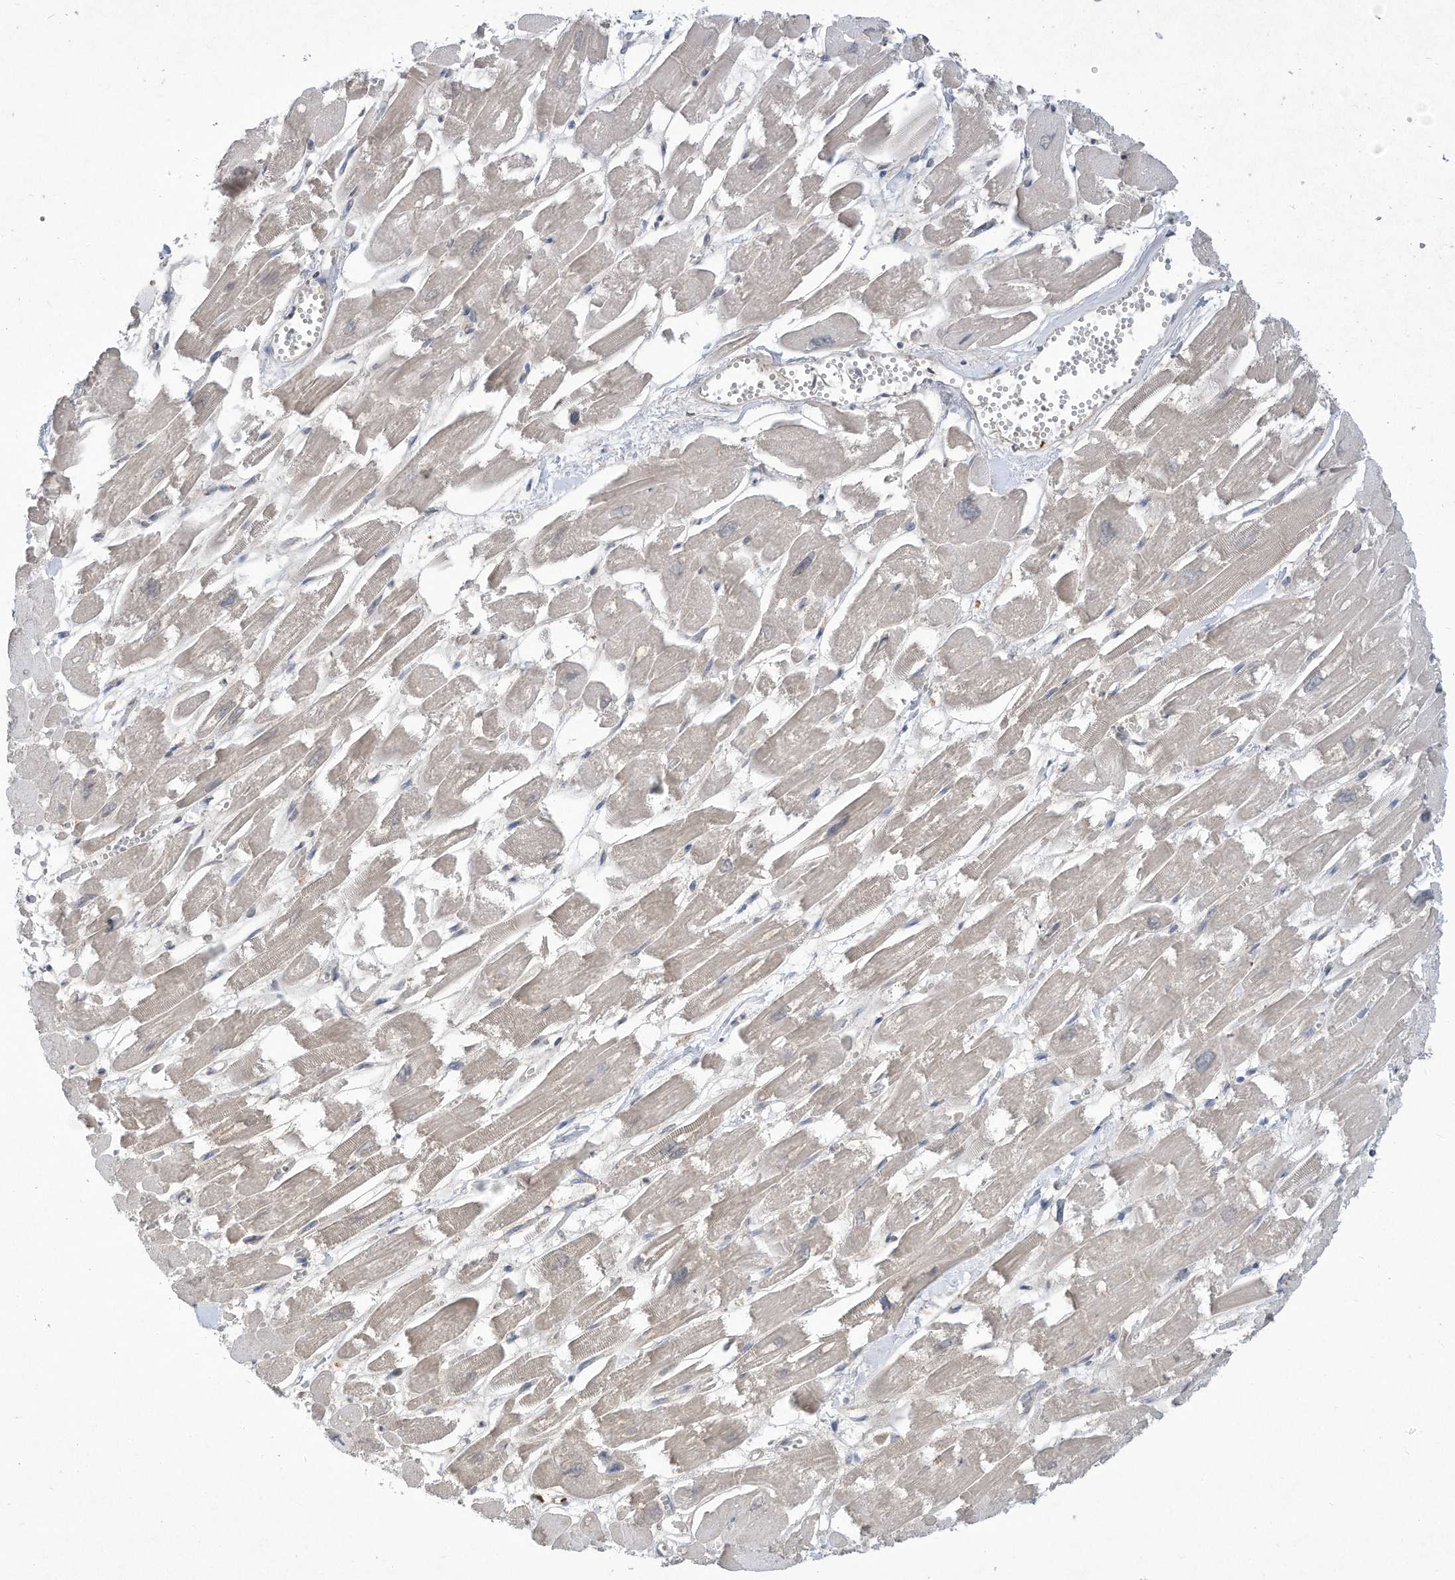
{"staining": {"intensity": "negative", "quantity": "none", "location": "none"}, "tissue": "heart muscle", "cell_type": "Cardiomyocytes", "image_type": "normal", "snomed": [{"axis": "morphology", "description": "Normal tissue, NOS"}, {"axis": "topography", "description": "Heart"}], "caption": "Immunohistochemistry (IHC) of benign human heart muscle shows no expression in cardiomyocytes.", "gene": "HAS3", "patient": {"sex": "male", "age": 54}}